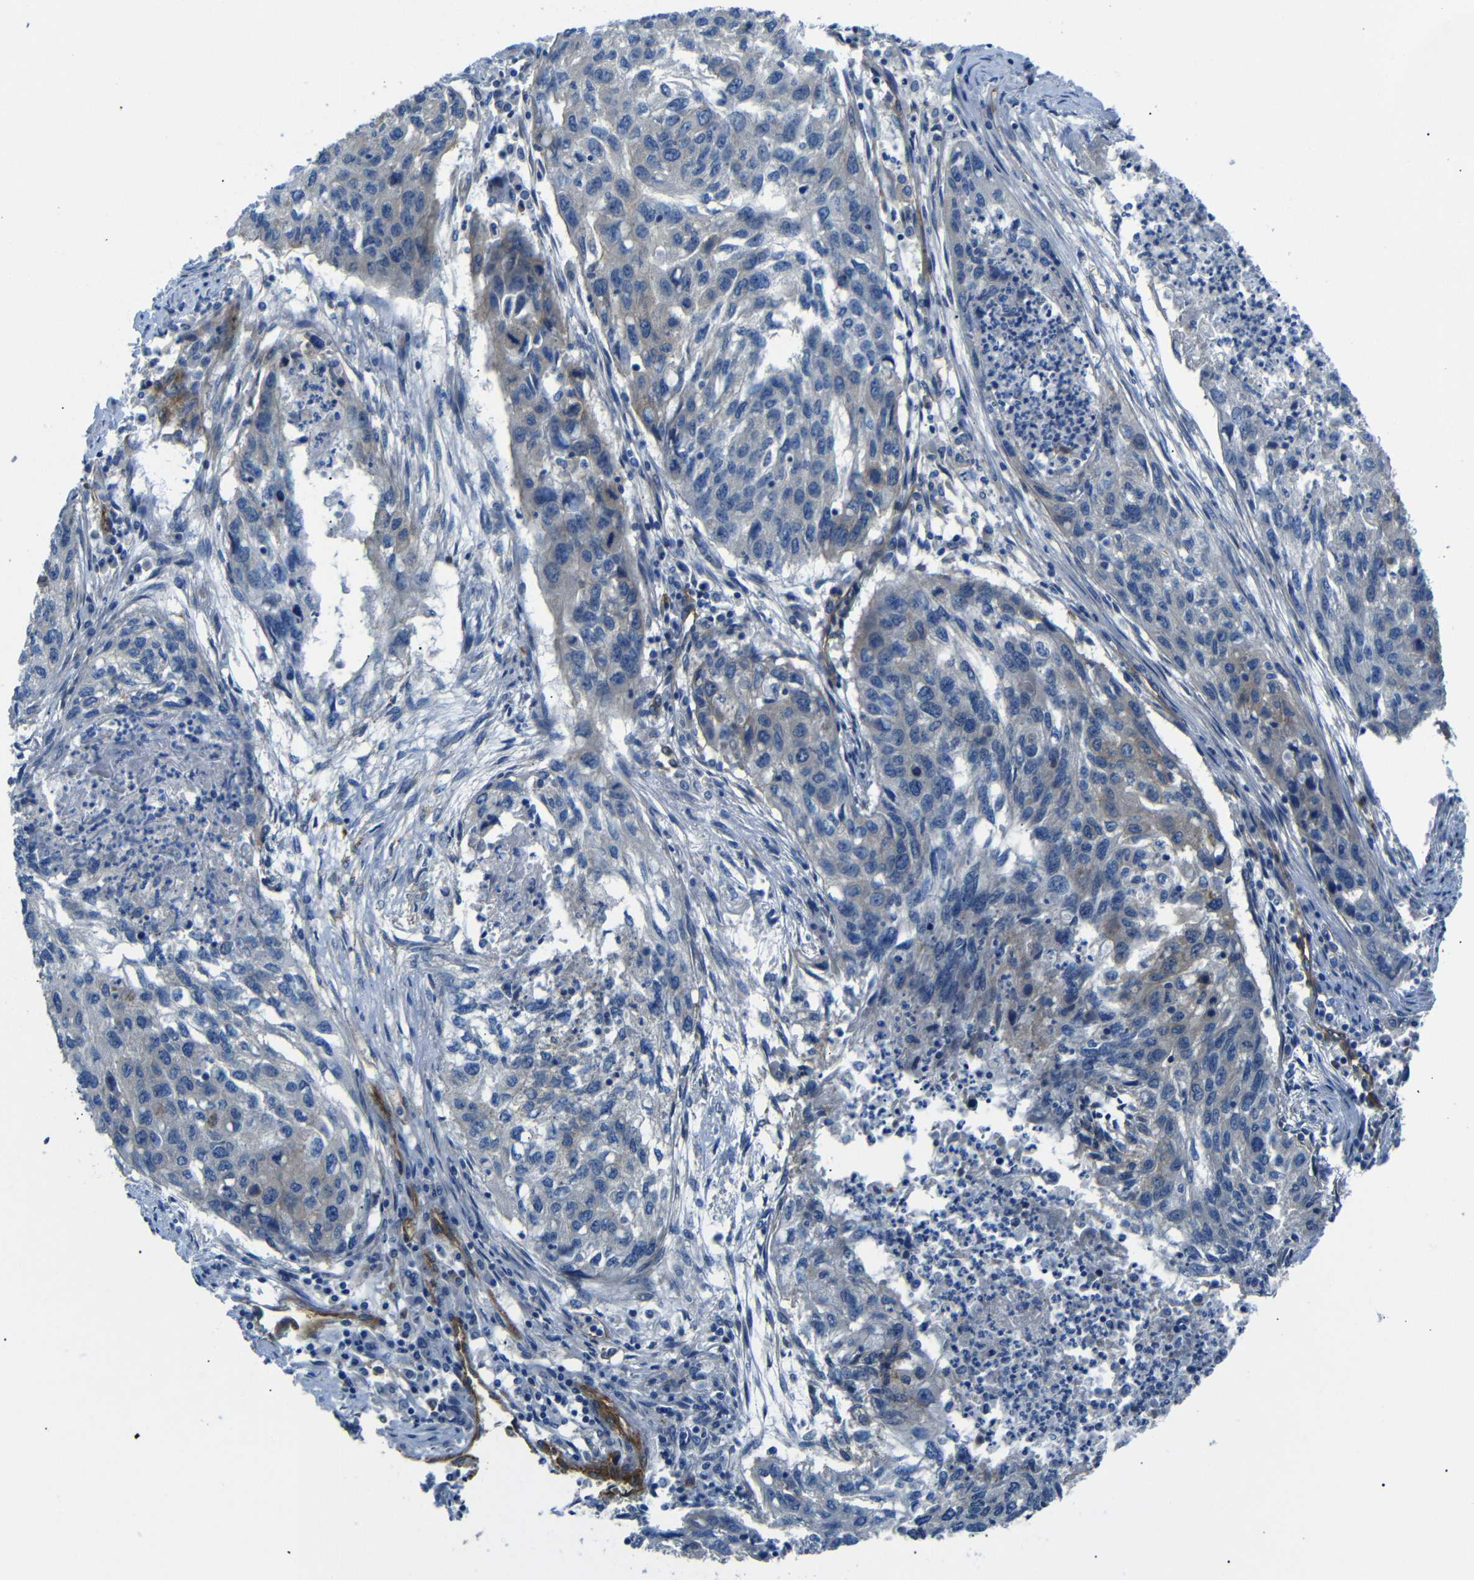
{"staining": {"intensity": "weak", "quantity": "<25%", "location": "cytoplasmic/membranous"}, "tissue": "lung cancer", "cell_type": "Tumor cells", "image_type": "cancer", "snomed": [{"axis": "morphology", "description": "Squamous cell carcinoma, NOS"}, {"axis": "topography", "description": "Lung"}], "caption": "Immunohistochemical staining of human lung cancer displays no significant expression in tumor cells.", "gene": "MYO1B", "patient": {"sex": "female", "age": 63}}